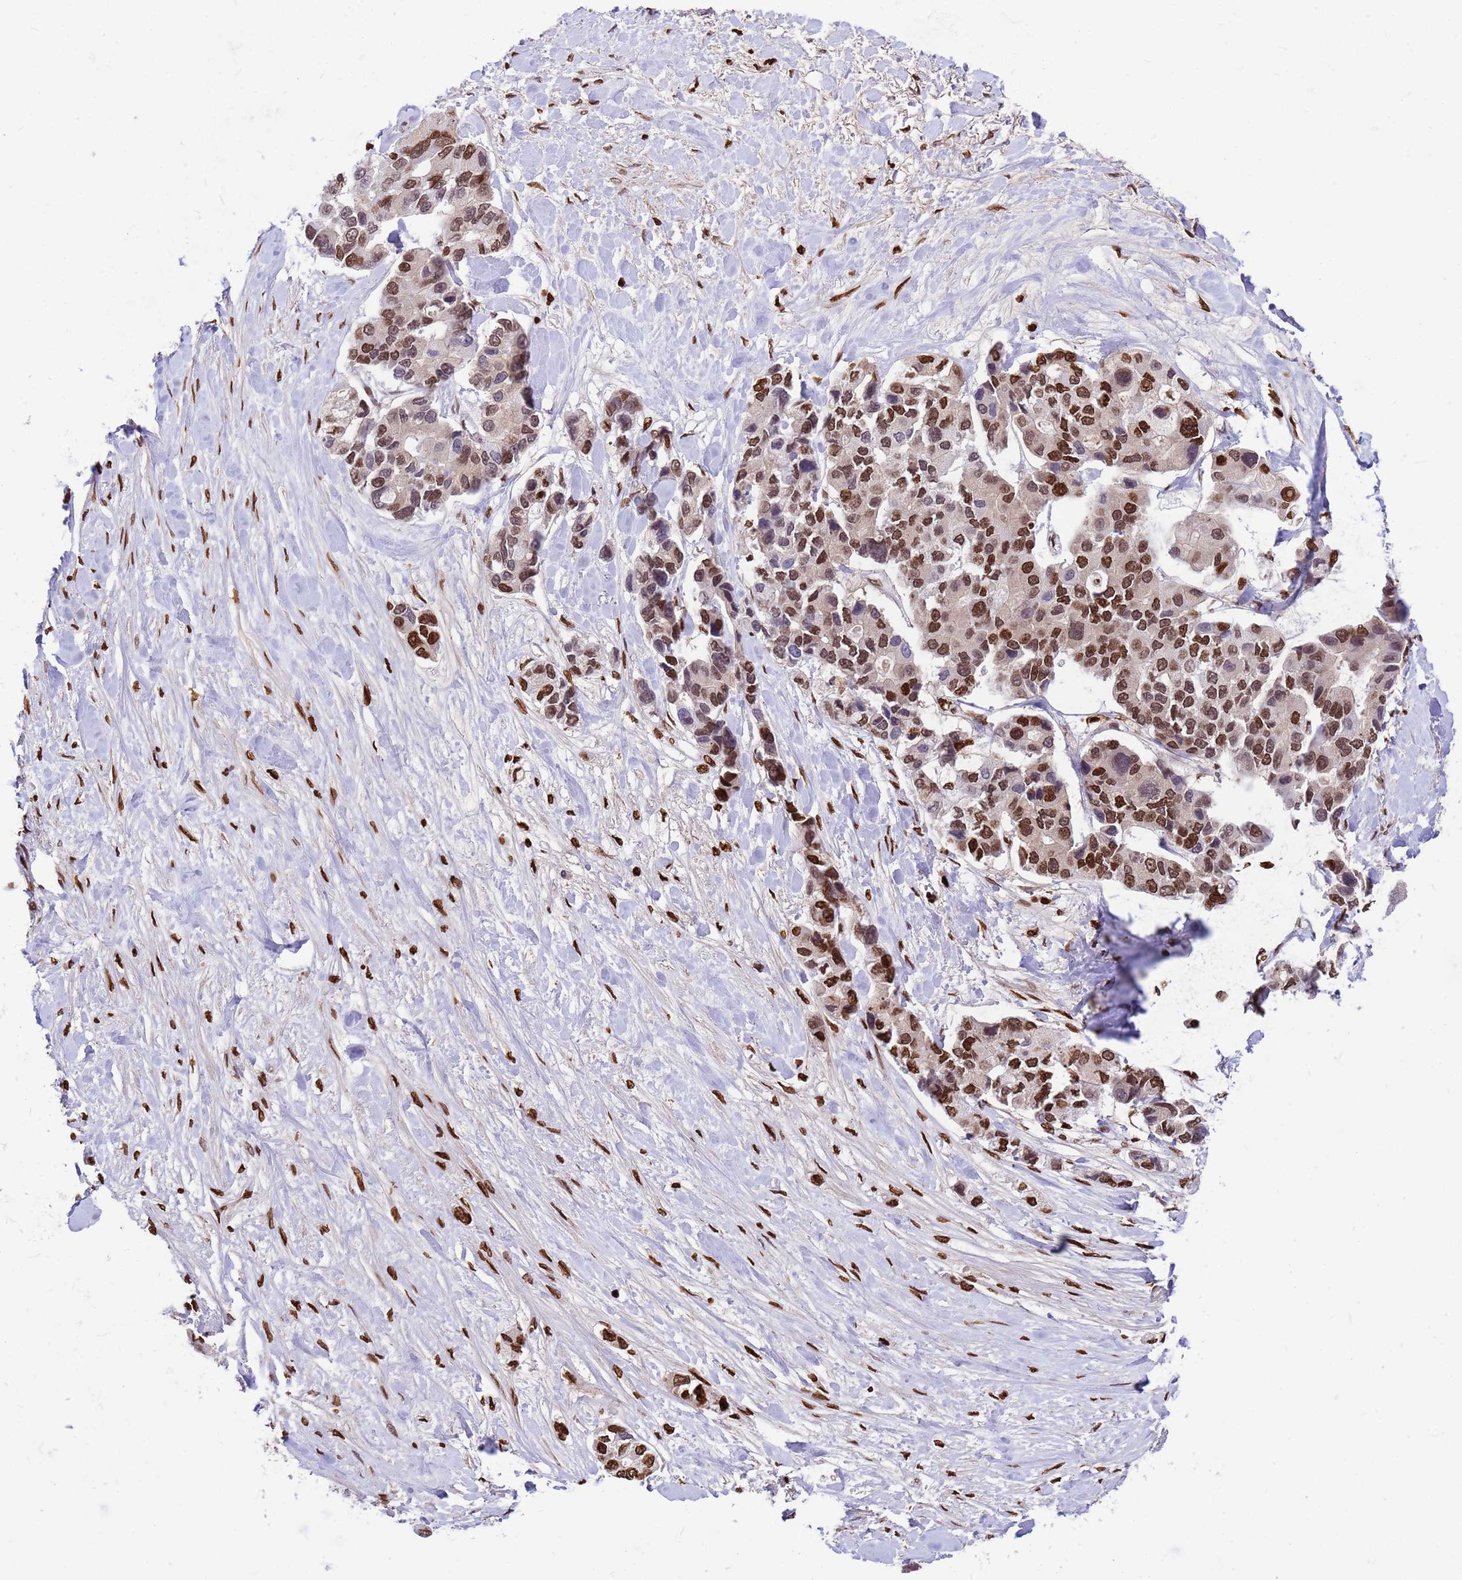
{"staining": {"intensity": "moderate", "quantity": "25%-75%", "location": "nuclear"}, "tissue": "lung cancer", "cell_type": "Tumor cells", "image_type": "cancer", "snomed": [{"axis": "morphology", "description": "Adenocarcinoma, NOS"}, {"axis": "topography", "description": "Lung"}], "caption": "Immunohistochemistry micrograph of human lung cancer stained for a protein (brown), which shows medium levels of moderate nuclear staining in approximately 25%-75% of tumor cells.", "gene": "ORM1", "patient": {"sex": "female", "age": 54}}